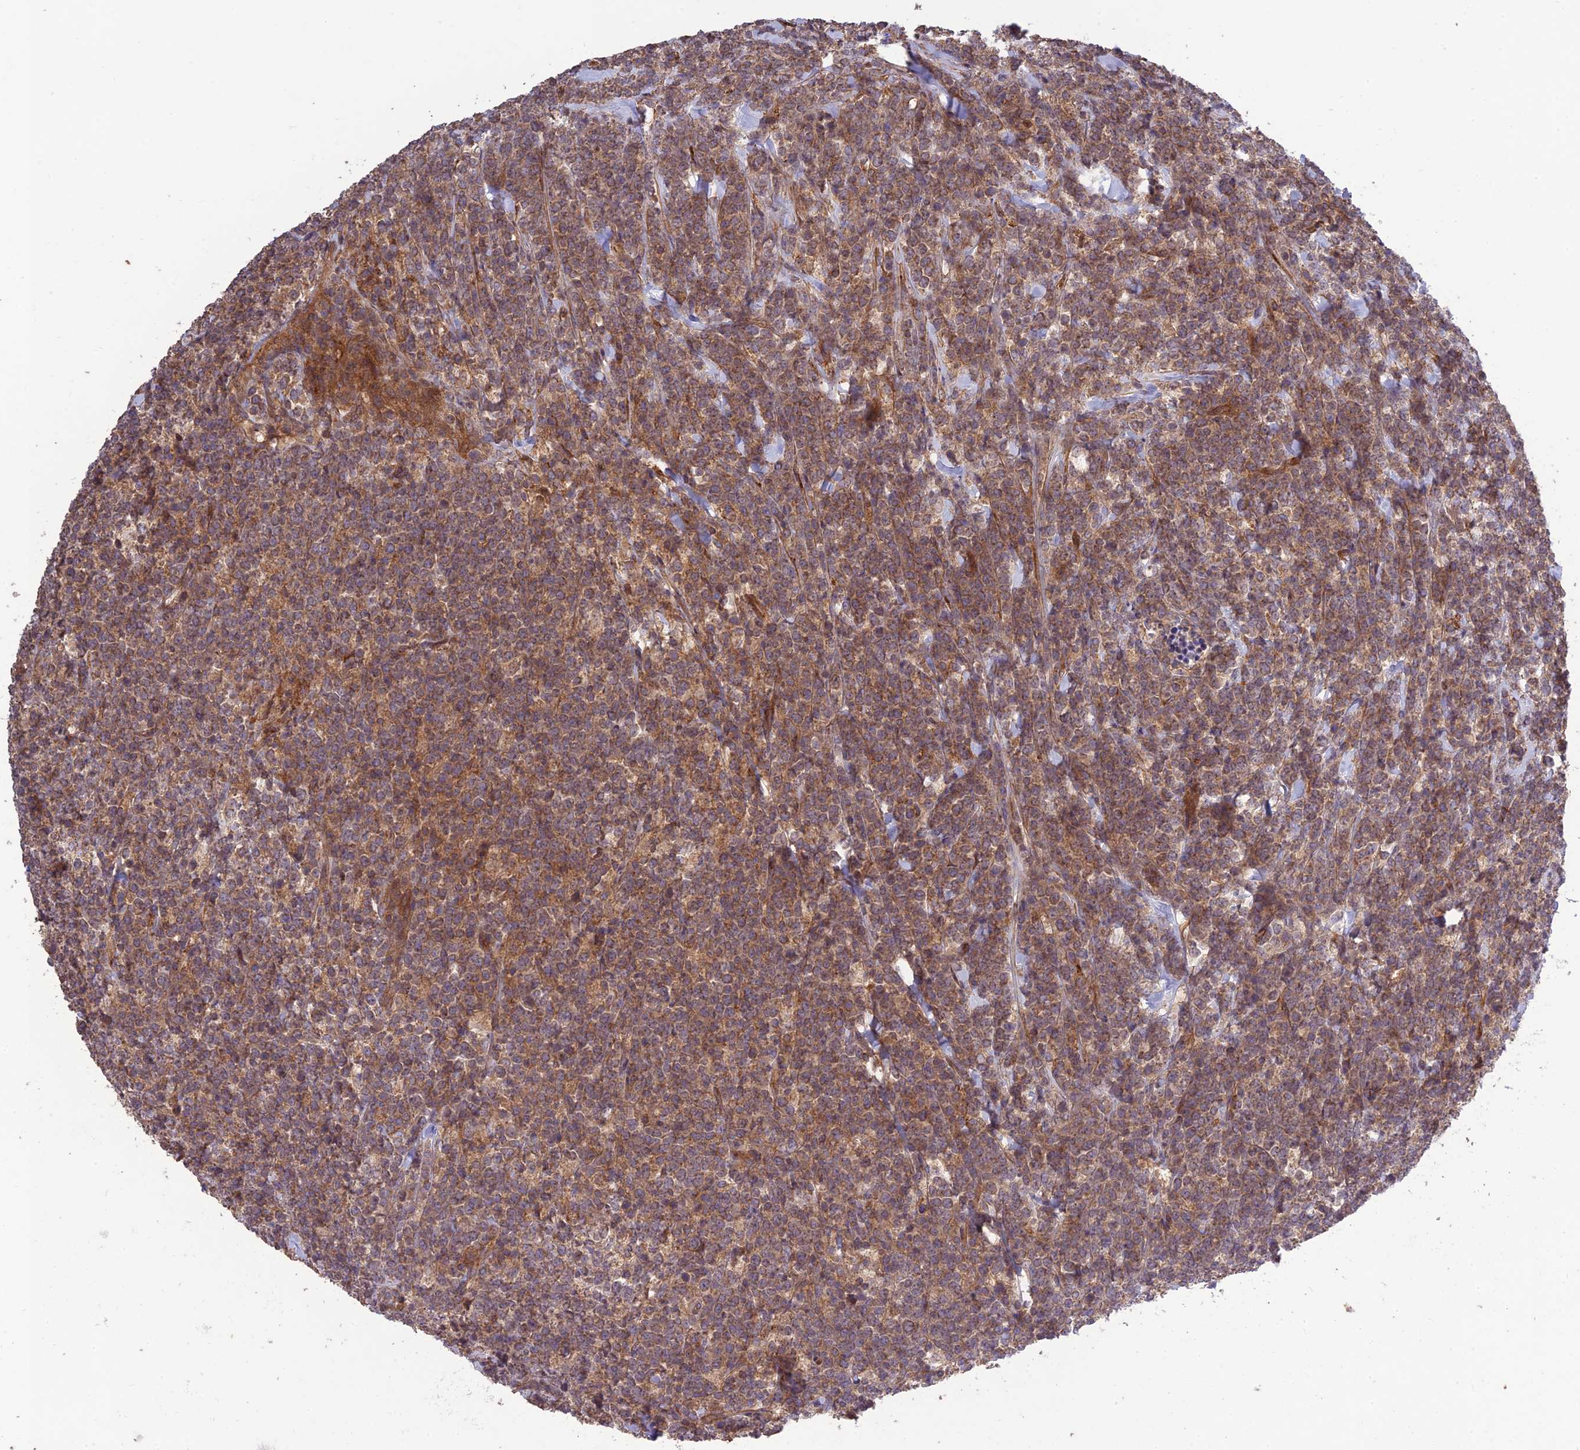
{"staining": {"intensity": "moderate", "quantity": ">75%", "location": "cytoplasmic/membranous"}, "tissue": "lymphoma", "cell_type": "Tumor cells", "image_type": "cancer", "snomed": [{"axis": "morphology", "description": "Malignant lymphoma, non-Hodgkin's type, High grade"}, {"axis": "topography", "description": "Small intestine"}], "caption": "A photomicrograph of human lymphoma stained for a protein reveals moderate cytoplasmic/membranous brown staining in tumor cells.", "gene": "TMEM131L", "patient": {"sex": "male", "age": 8}}